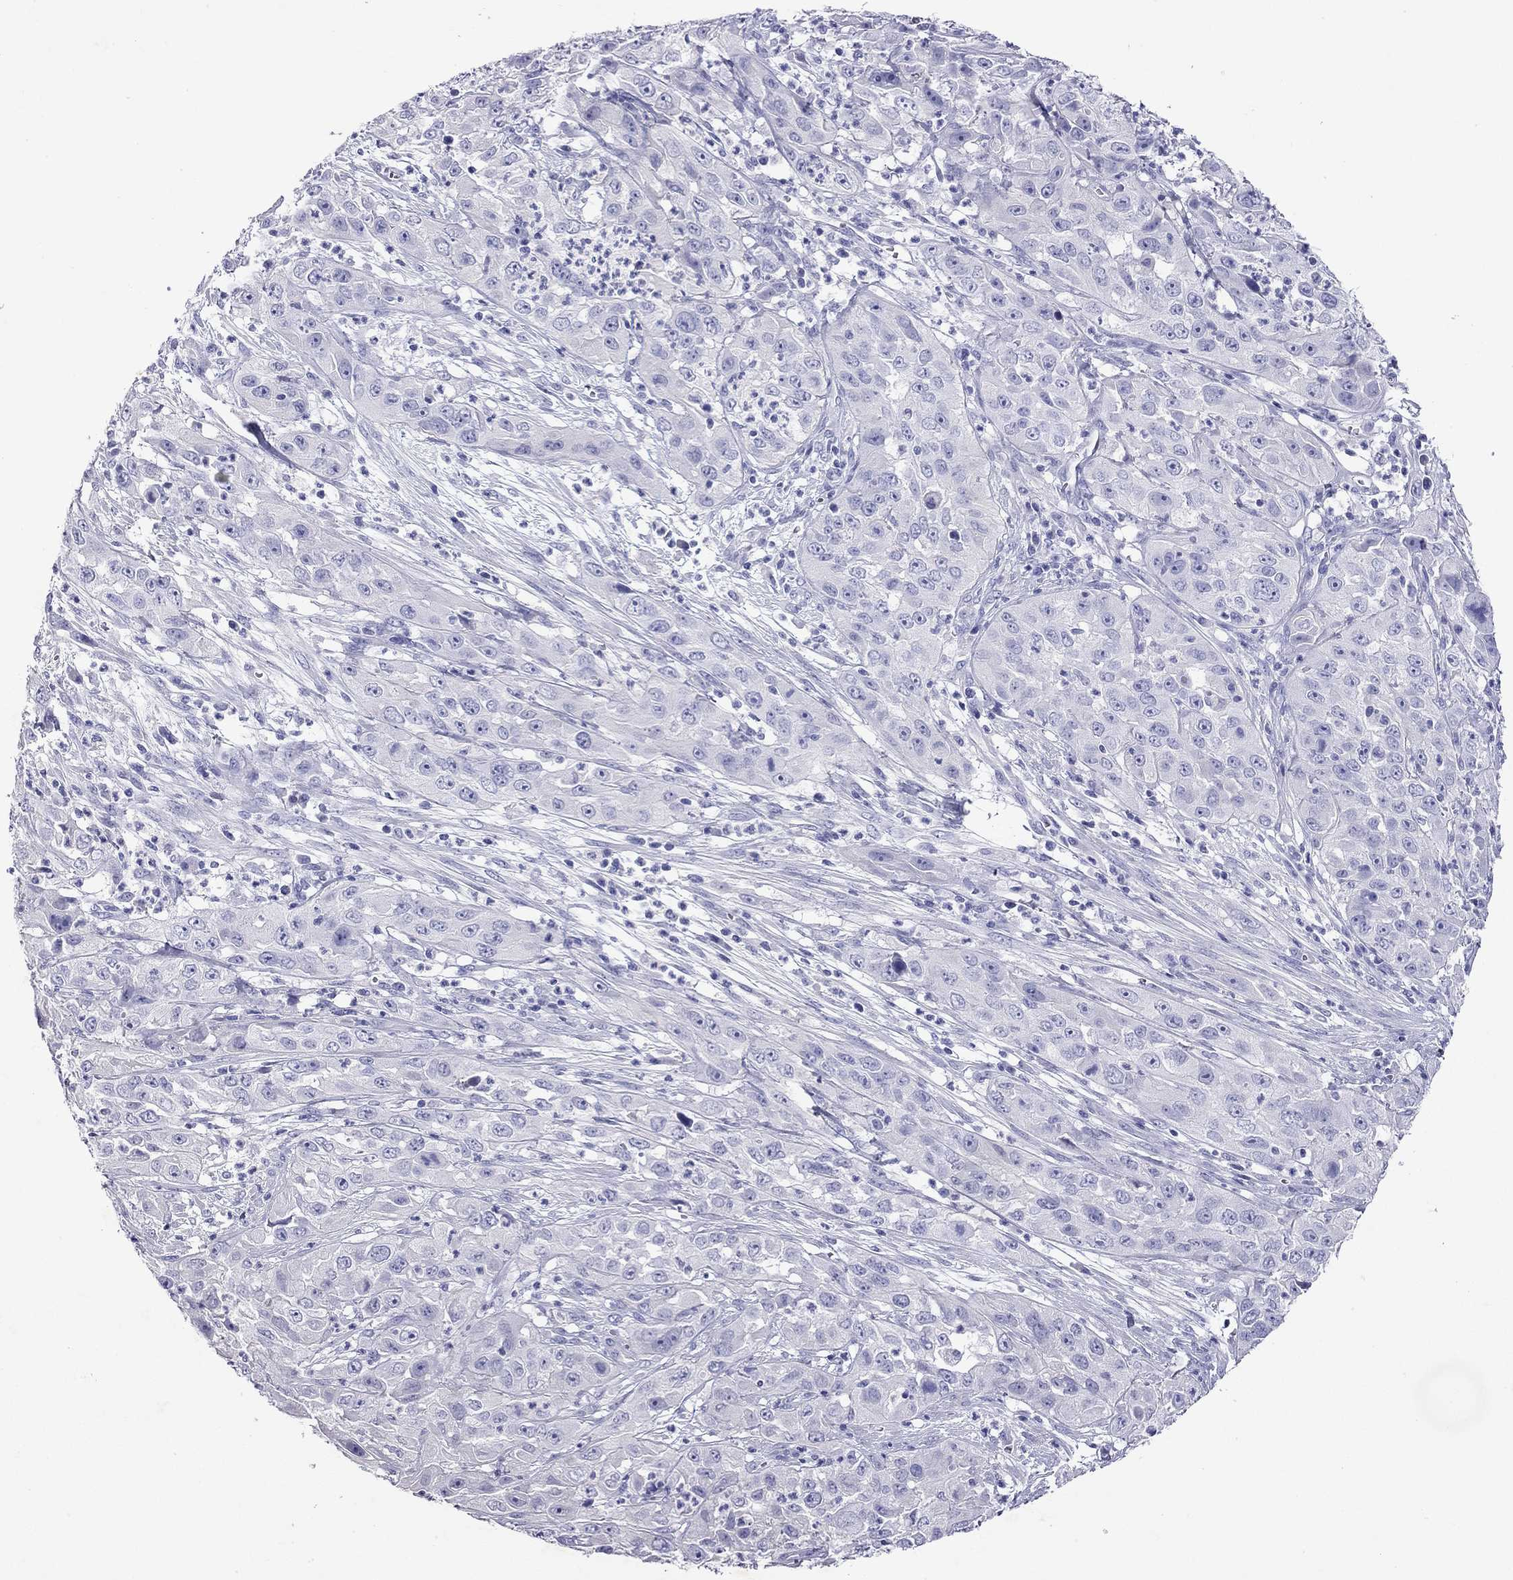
{"staining": {"intensity": "negative", "quantity": "none", "location": "none"}, "tissue": "cervical cancer", "cell_type": "Tumor cells", "image_type": "cancer", "snomed": [{"axis": "morphology", "description": "Squamous cell carcinoma, NOS"}, {"axis": "topography", "description": "Cervix"}], "caption": "An IHC image of cervical squamous cell carcinoma is shown. There is no staining in tumor cells of cervical squamous cell carcinoma. (DAB (3,3'-diaminobenzidine) immunohistochemistry with hematoxylin counter stain).", "gene": "GNAT3", "patient": {"sex": "female", "age": 32}}